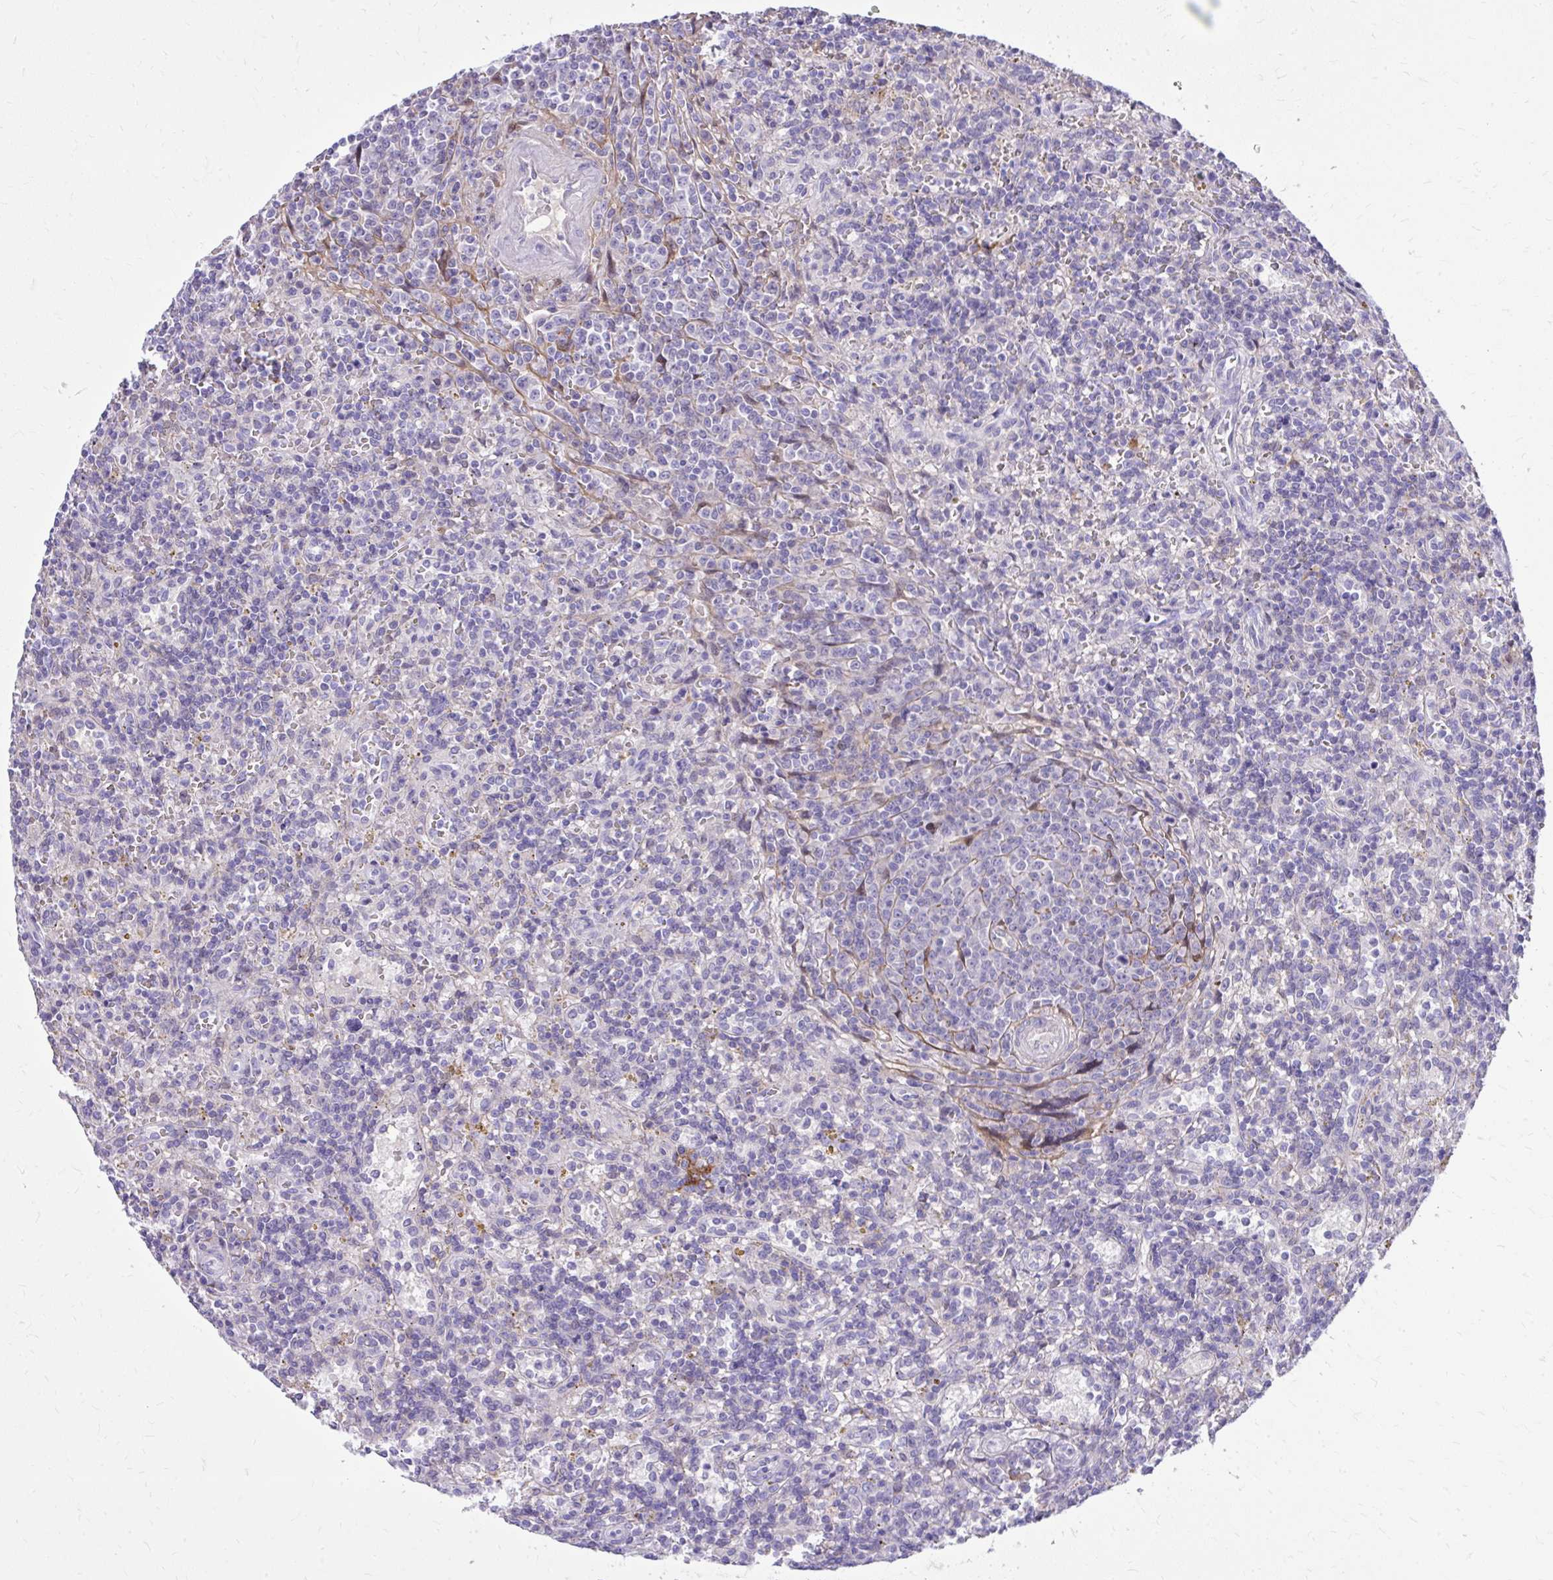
{"staining": {"intensity": "negative", "quantity": "none", "location": "none"}, "tissue": "lymphoma", "cell_type": "Tumor cells", "image_type": "cancer", "snomed": [{"axis": "morphology", "description": "Malignant lymphoma, non-Hodgkin's type, Low grade"}, {"axis": "topography", "description": "Spleen"}], "caption": "An image of lymphoma stained for a protein demonstrates no brown staining in tumor cells.", "gene": "NNMT", "patient": {"sex": "male", "age": 67}}